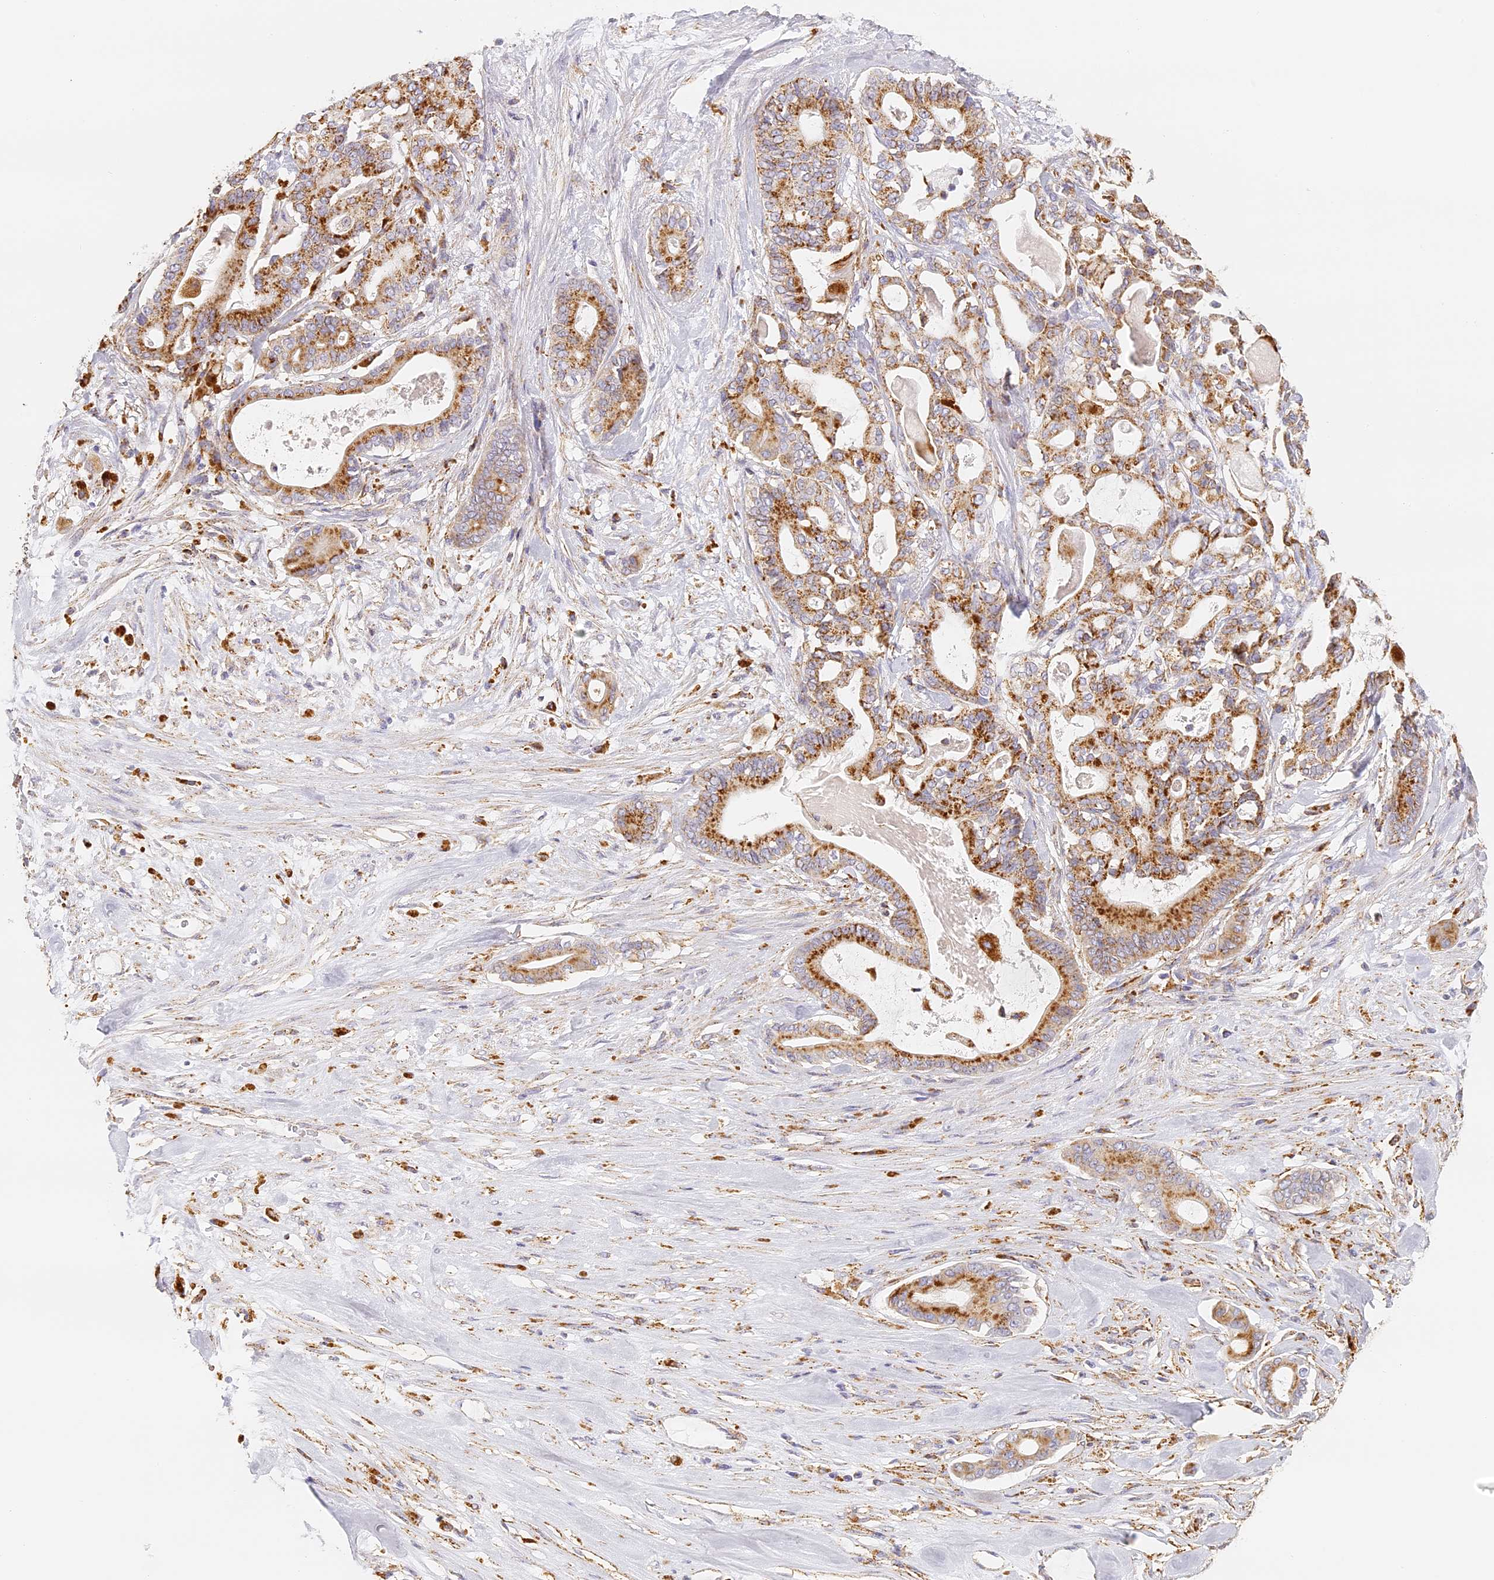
{"staining": {"intensity": "moderate", "quantity": ">75%", "location": "cytoplasmic/membranous"}, "tissue": "pancreatic cancer", "cell_type": "Tumor cells", "image_type": "cancer", "snomed": [{"axis": "morphology", "description": "Adenocarcinoma, NOS"}, {"axis": "topography", "description": "Pancreas"}], "caption": "A photomicrograph of pancreatic cancer (adenocarcinoma) stained for a protein reveals moderate cytoplasmic/membranous brown staining in tumor cells.", "gene": "LAMP2", "patient": {"sex": "male", "age": 63}}